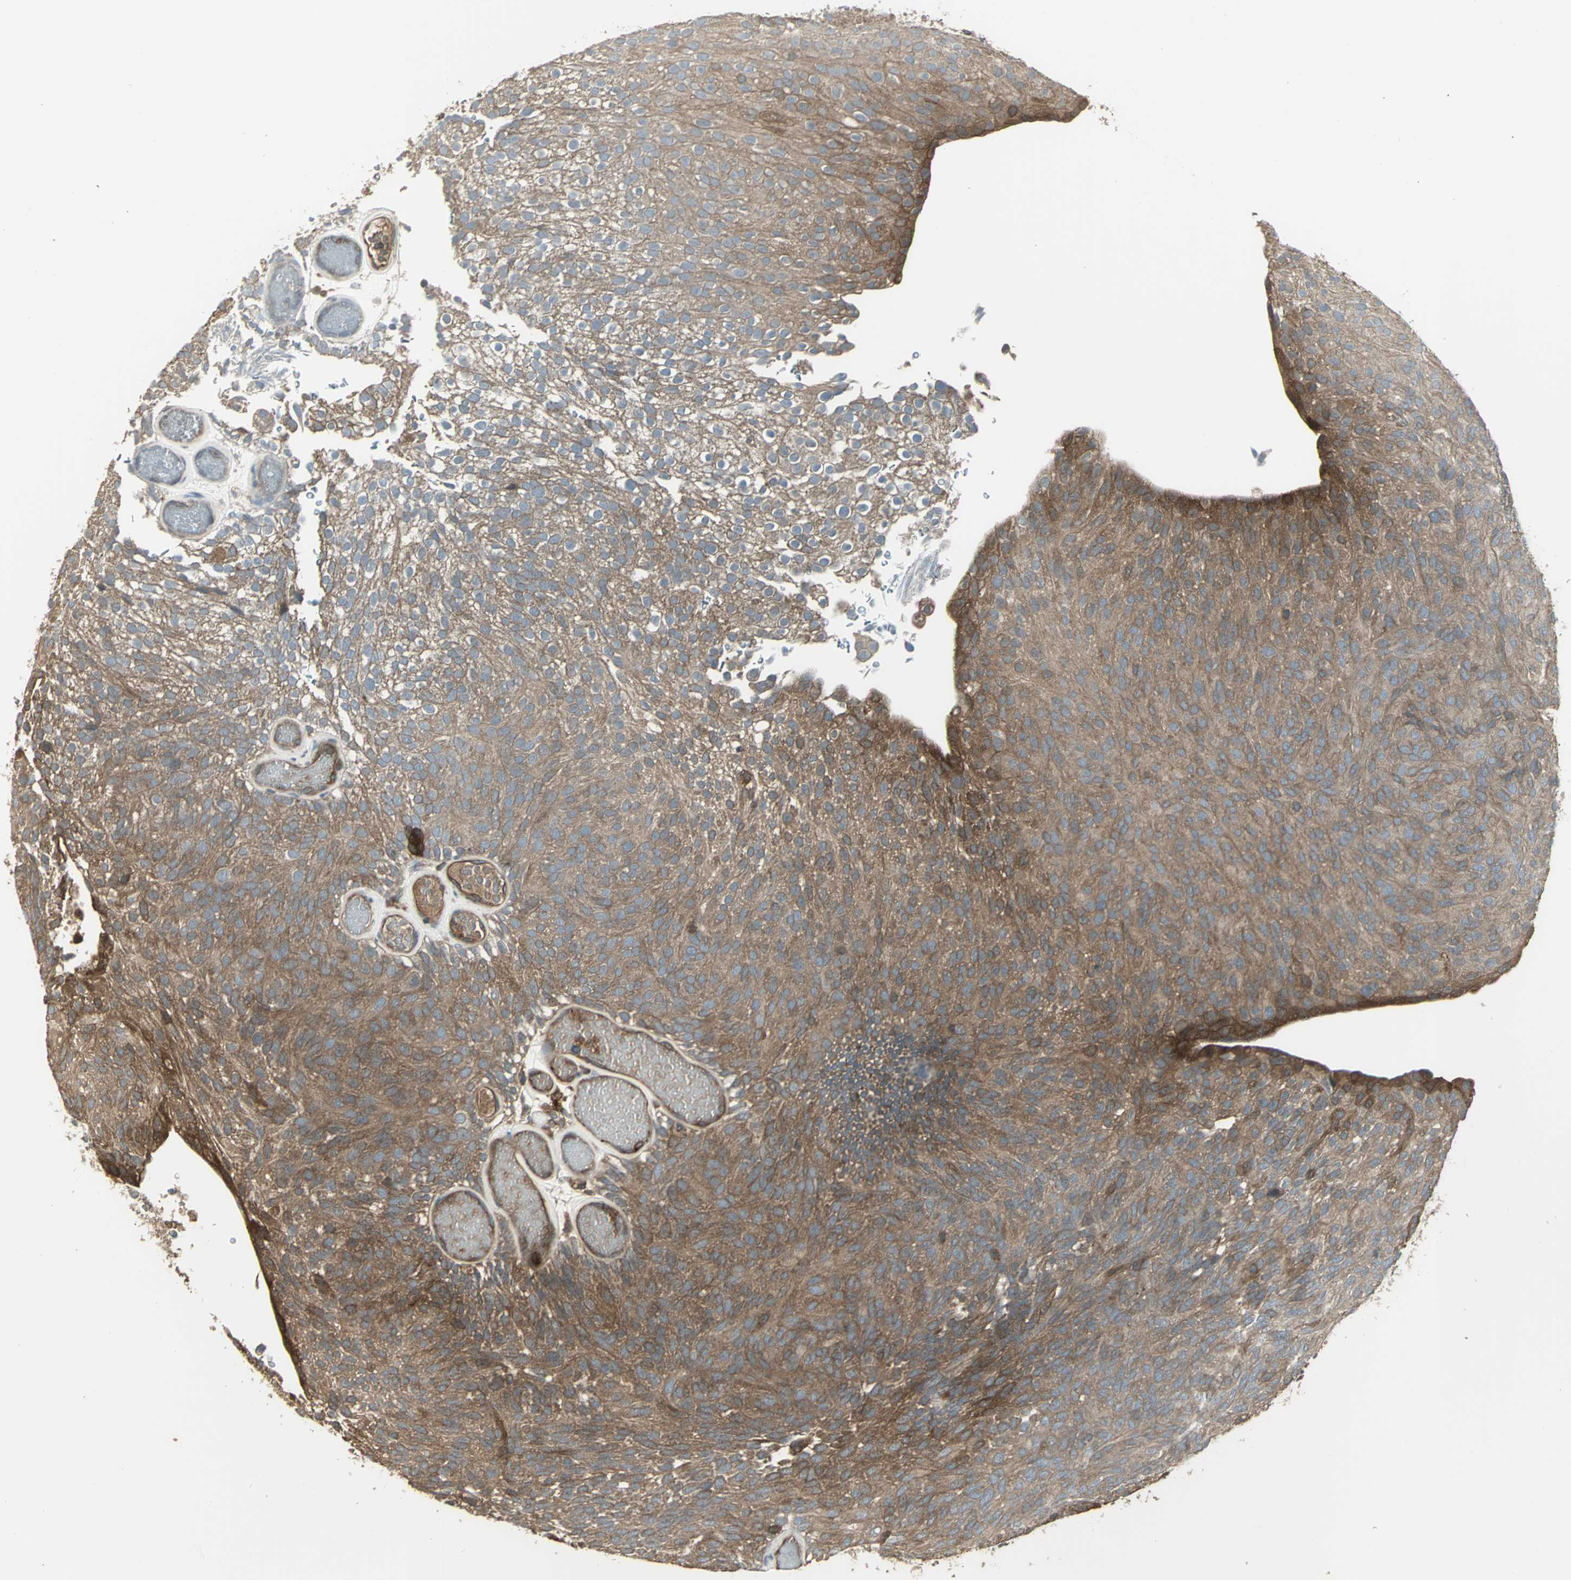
{"staining": {"intensity": "moderate", "quantity": ">75%", "location": "cytoplasmic/membranous"}, "tissue": "urothelial cancer", "cell_type": "Tumor cells", "image_type": "cancer", "snomed": [{"axis": "morphology", "description": "Urothelial carcinoma, Low grade"}, {"axis": "topography", "description": "Urinary bladder"}], "caption": "Immunohistochemical staining of urothelial carcinoma (low-grade) displays moderate cytoplasmic/membranous protein staining in about >75% of tumor cells.", "gene": "PRXL2B", "patient": {"sex": "male", "age": 78}}